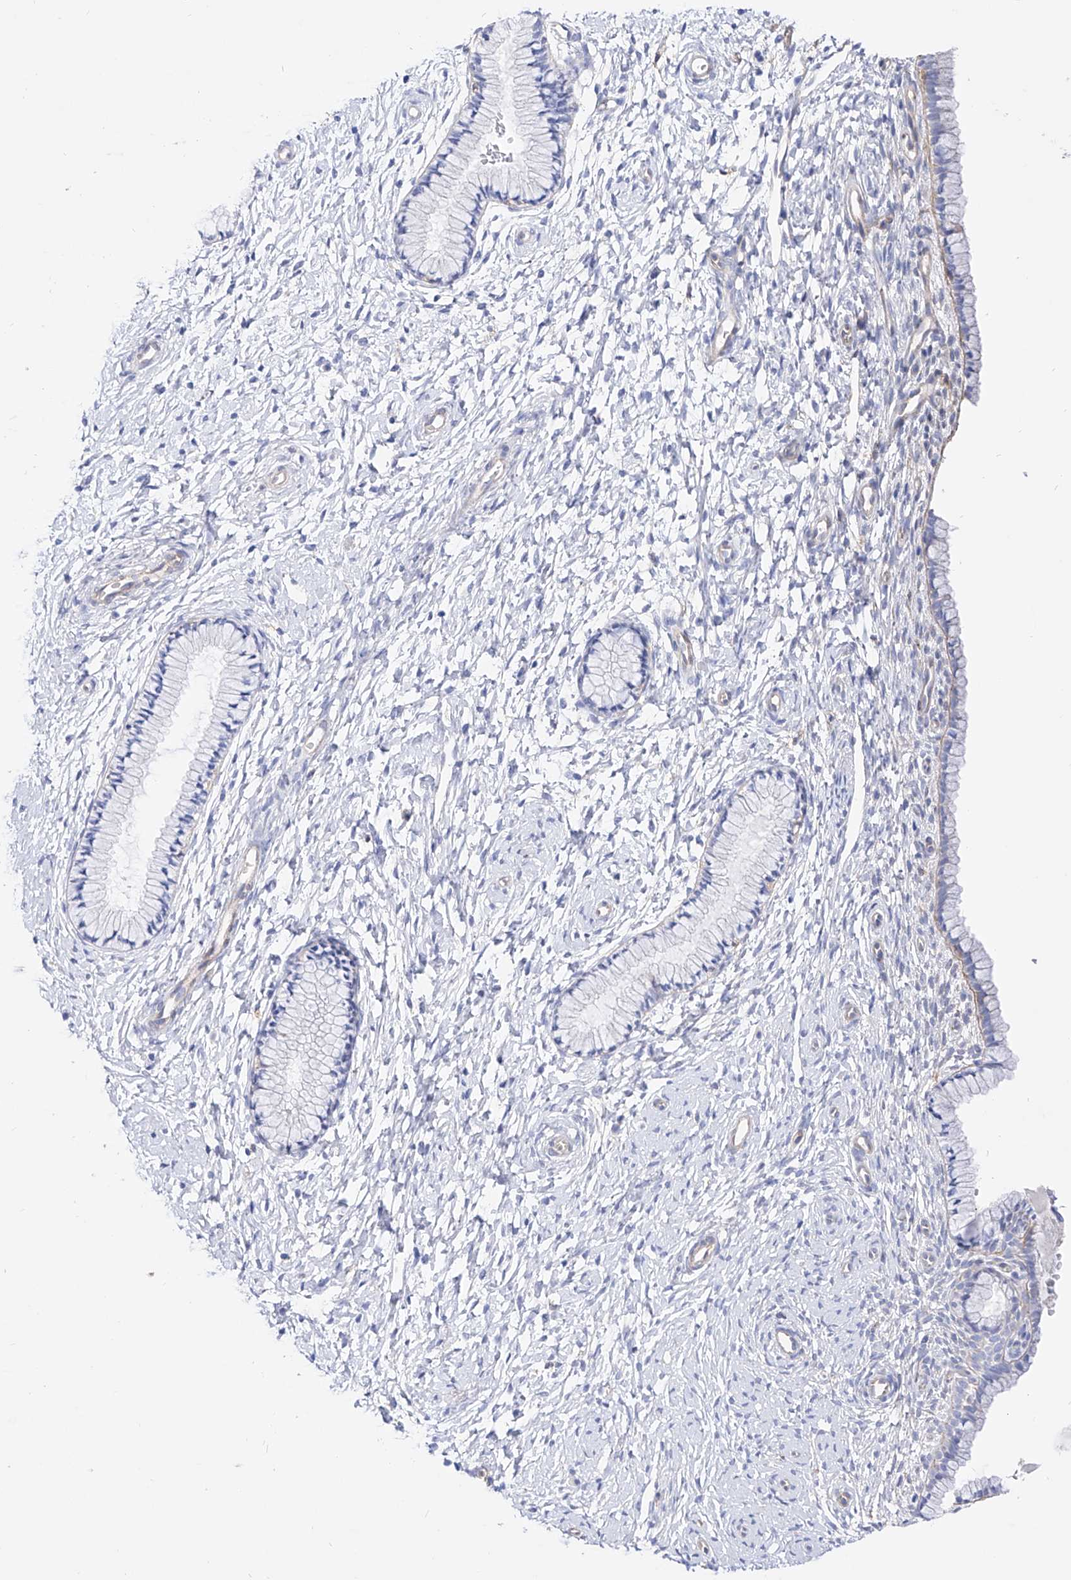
{"staining": {"intensity": "negative", "quantity": "none", "location": "none"}, "tissue": "cervix", "cell_type": "Glandular cells", "image_type": "normal", "snomed": [{"axis": "morphology", "description": "Normal tissue, NOS"}, {"axis": "topography", "description": "Cervix"}], "caption": "Protein analysis of unremarkable cervix displays no significant expression in glandular cells. (DAB (3,3'-diaminobenzidine) immunohistochemistry, high magnification).", "gene": "ZNF653", "patient": {"sex": "female", "age": 33}}